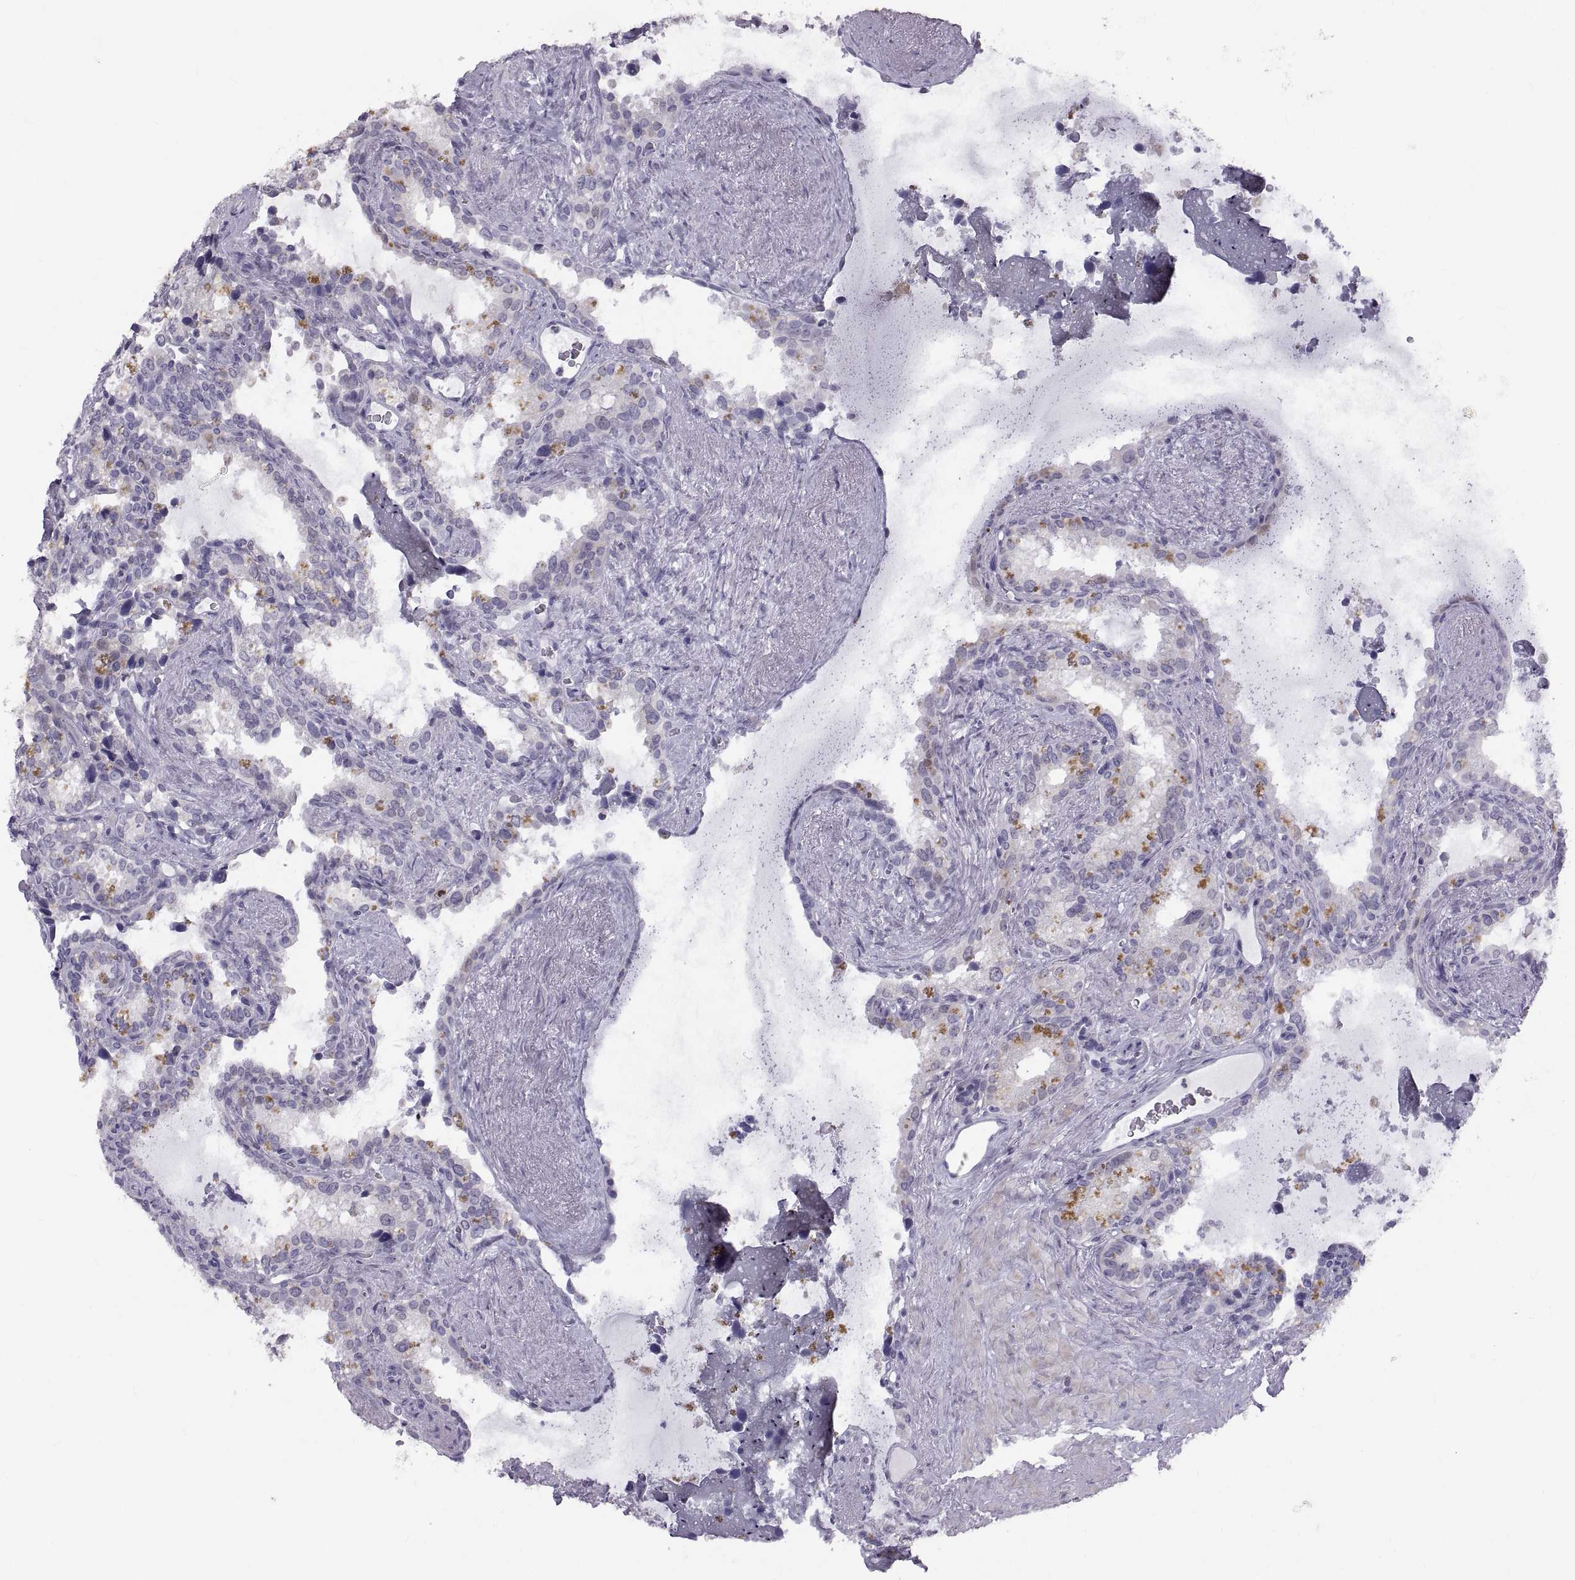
{"staining": {"intensity": "negative", "quantity": "none", "location": "none"}, "tissue": "seminal vesicle", "cell_type": "Glandular cells", "image_type": "normal", "snomed": [{"axis": "morphology", "description": "Normal tissue, NOS"}, {"axis": "topography", "description": "Seminal veicle"}], "caption": "The immunohistochemistry (IHC) image has no significant positivity in glandular cells of seminal vesicle.", "gene": "SPACDR", "patient": {"sex": "male", "age": 71}}